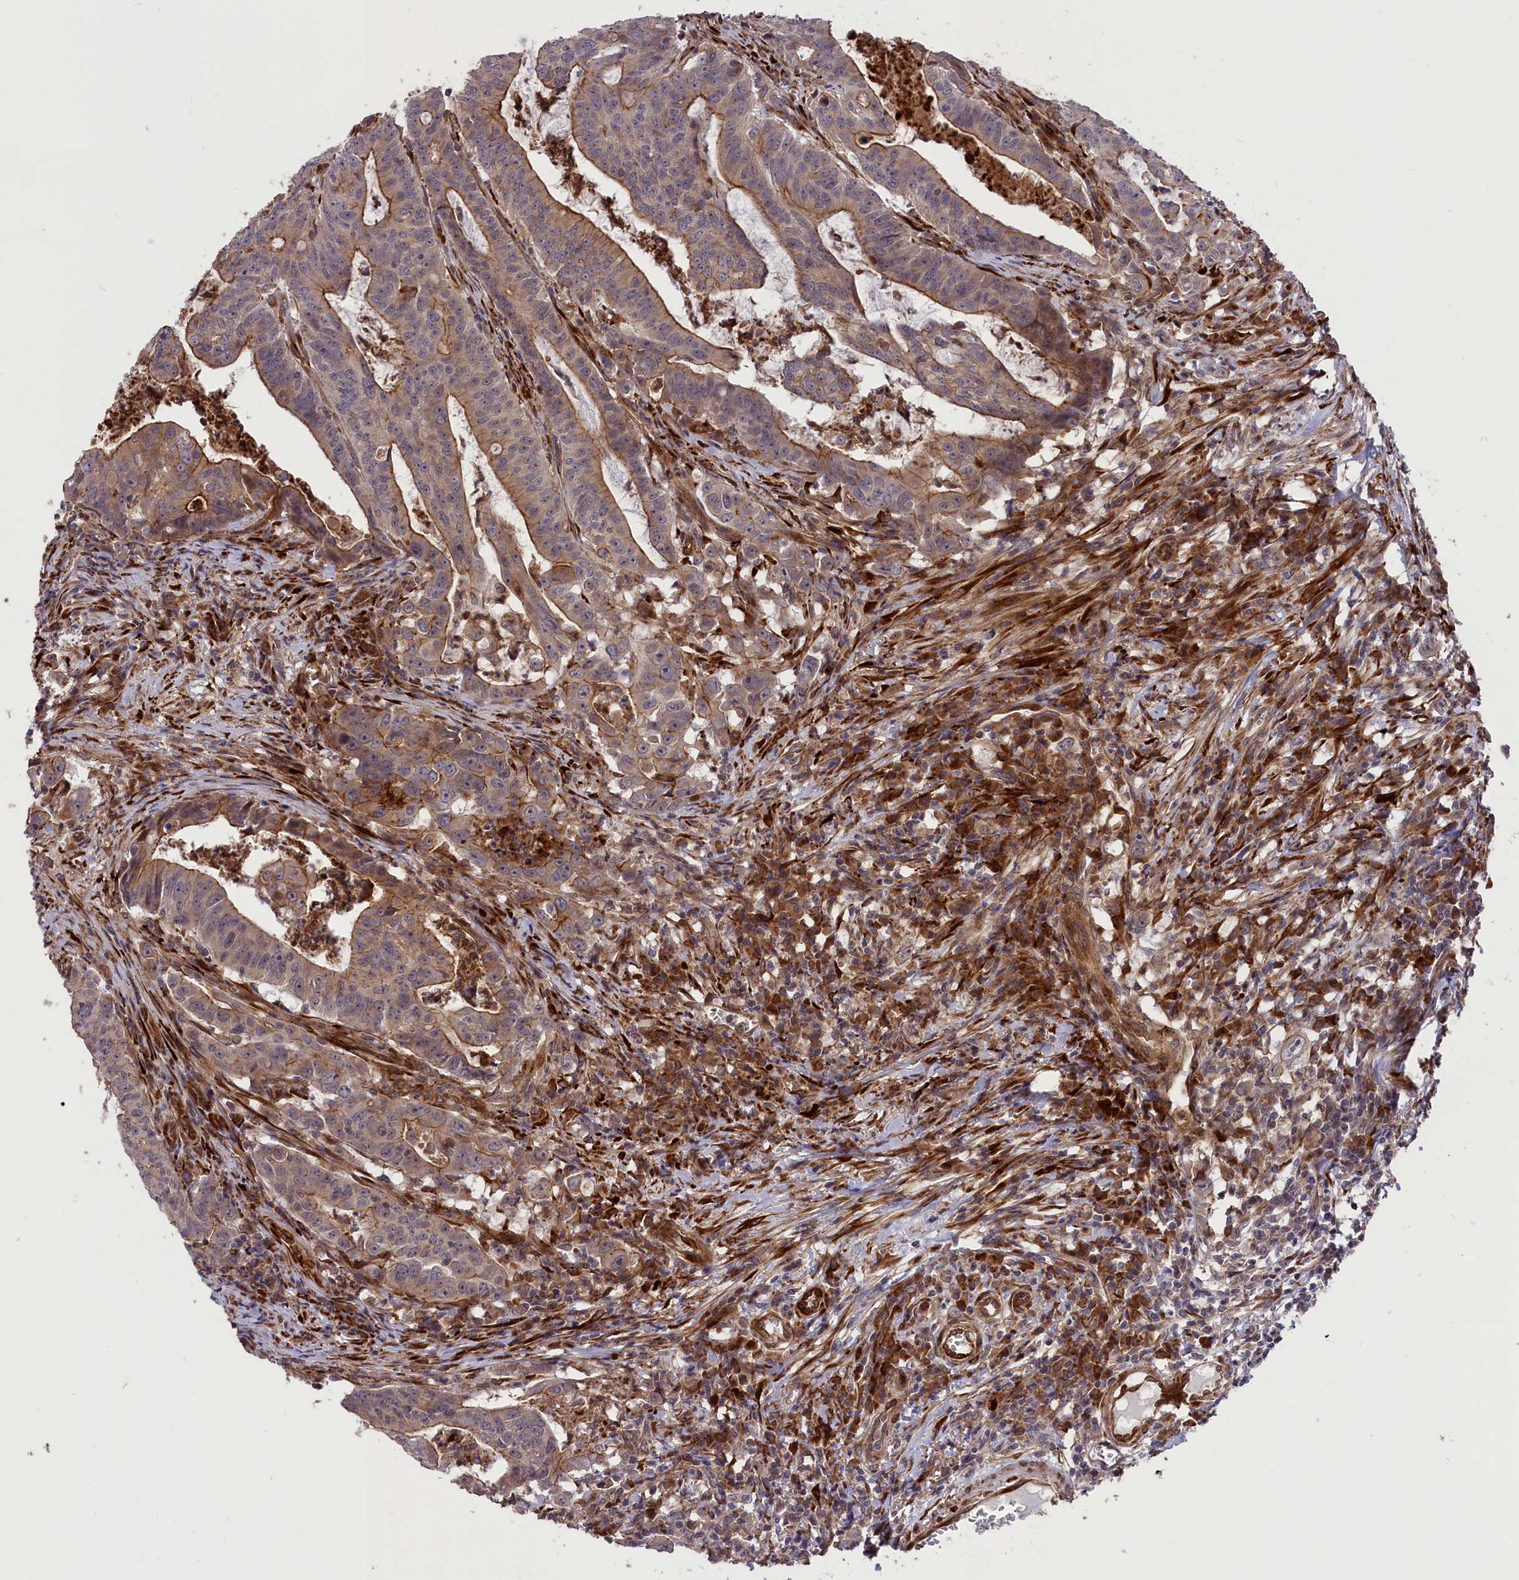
{"staining": {"intensity": "moderate", "quantity": "25%-75%", "location": "cytoplasmic/membranous"}, "tissue": "colorectal cancer", "cell_type": "Tumor cells", "image_type": "cancer", "snomed": [{"axis": "morphology", "description": "Adenocarcinoma, NOS"}, {"axis": "topography", "description": "Rectum"}], "caption": "About 25%-75% of tumor cells in colorectal cancer (adenocarcinoma) show moderate cytoplasmic/membranous protein staining as visualized by brown immunohistochemical staining.", "gene": "DDX60L", "patient": {"sex": "male", "age": 69}}